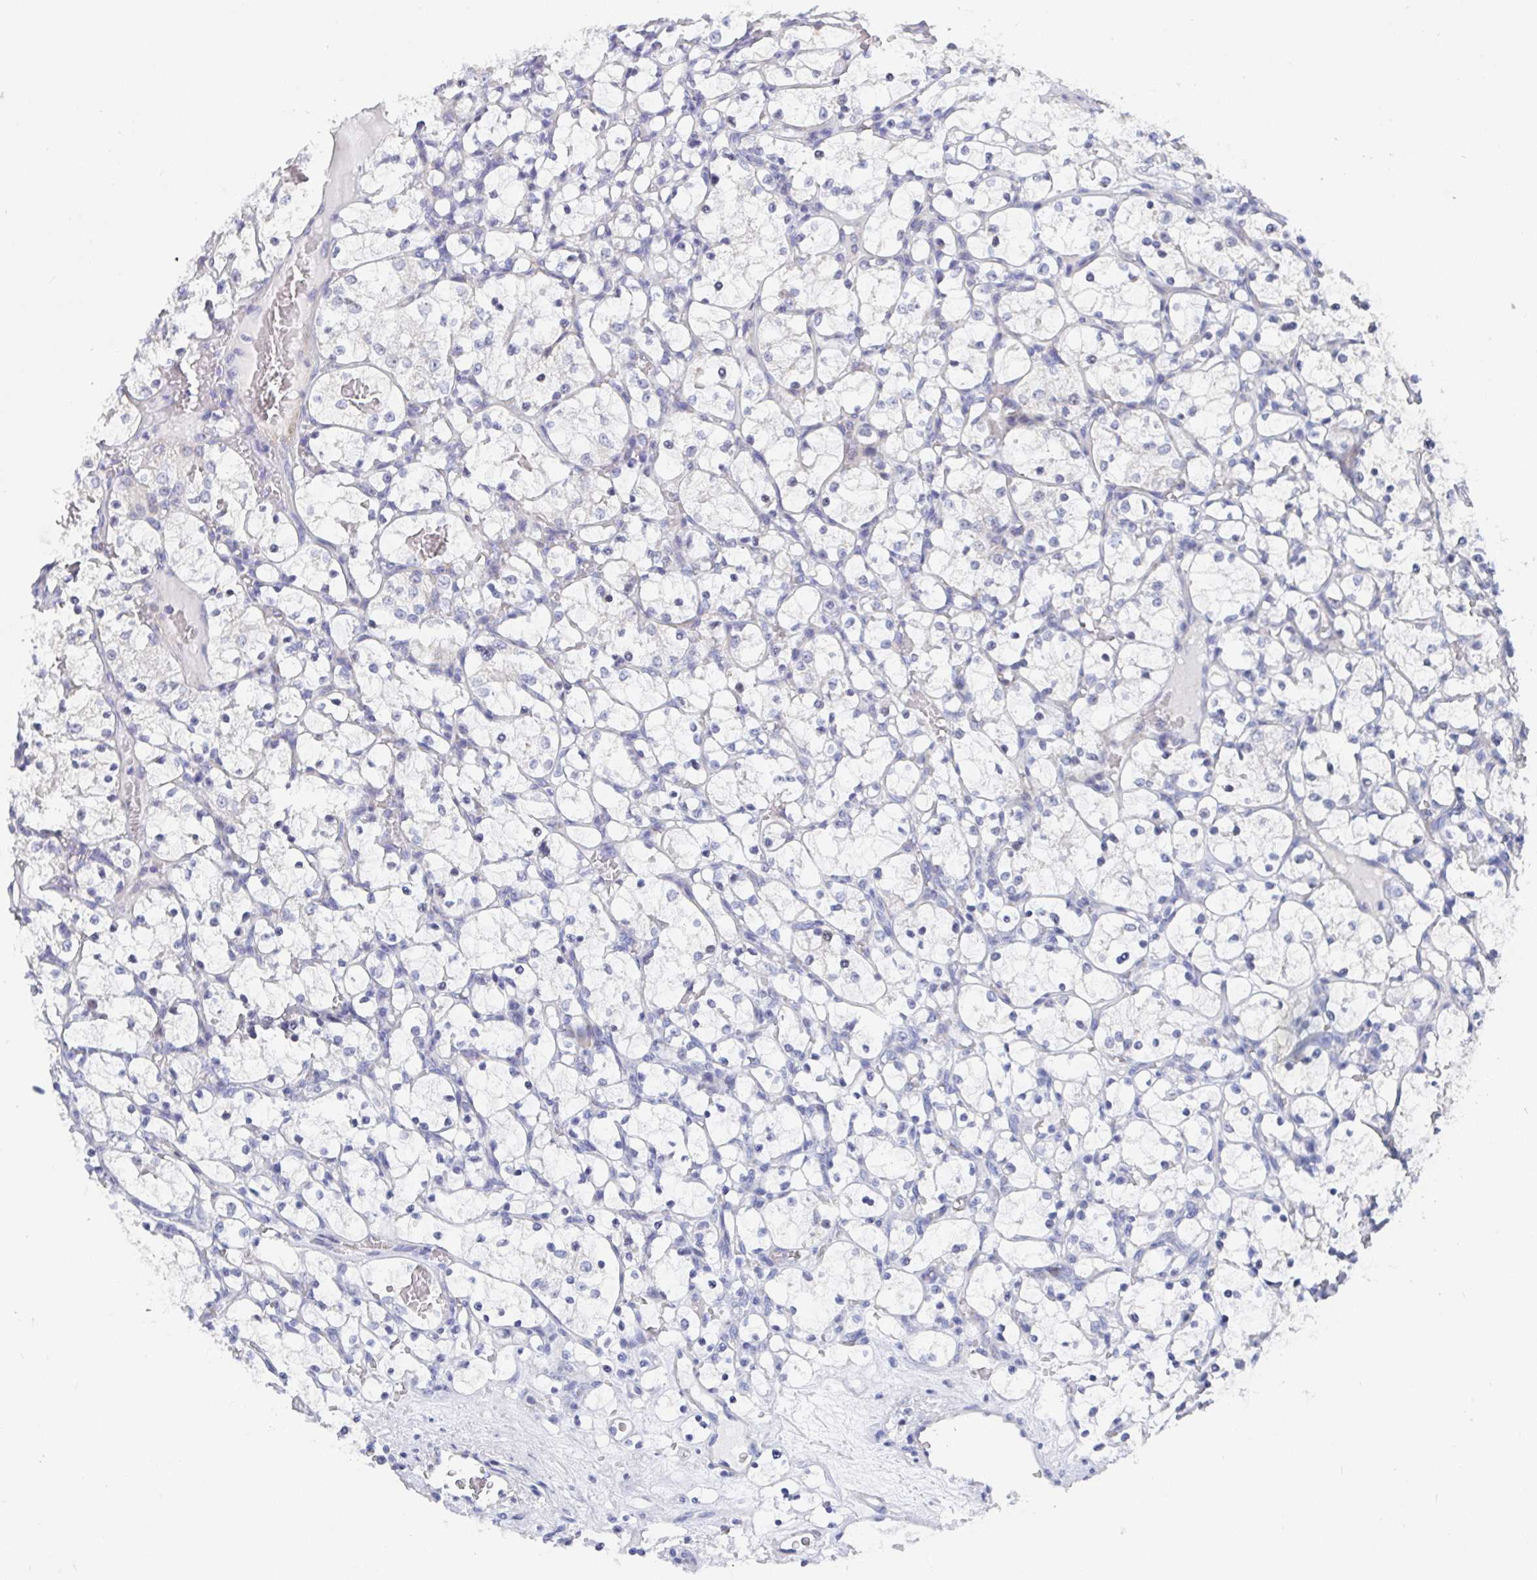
{"staining": {"intensity": "negative", "quantity": "none", "location": "none"}, "tissue": "renal cancer", "cell_type": "Tumor cells", "image_type": "cancer", "snomed": [{"axis": "morphology", "description": "Adenocarcinoma, NOS"}, {"axis": "topography", "description": "Kidney"}], "caption": "Tumor cells are negative for brown protein staining in renal cancer.", "gene": "ATP5F1C", "patient": {"sex": "female", "age": 69}}